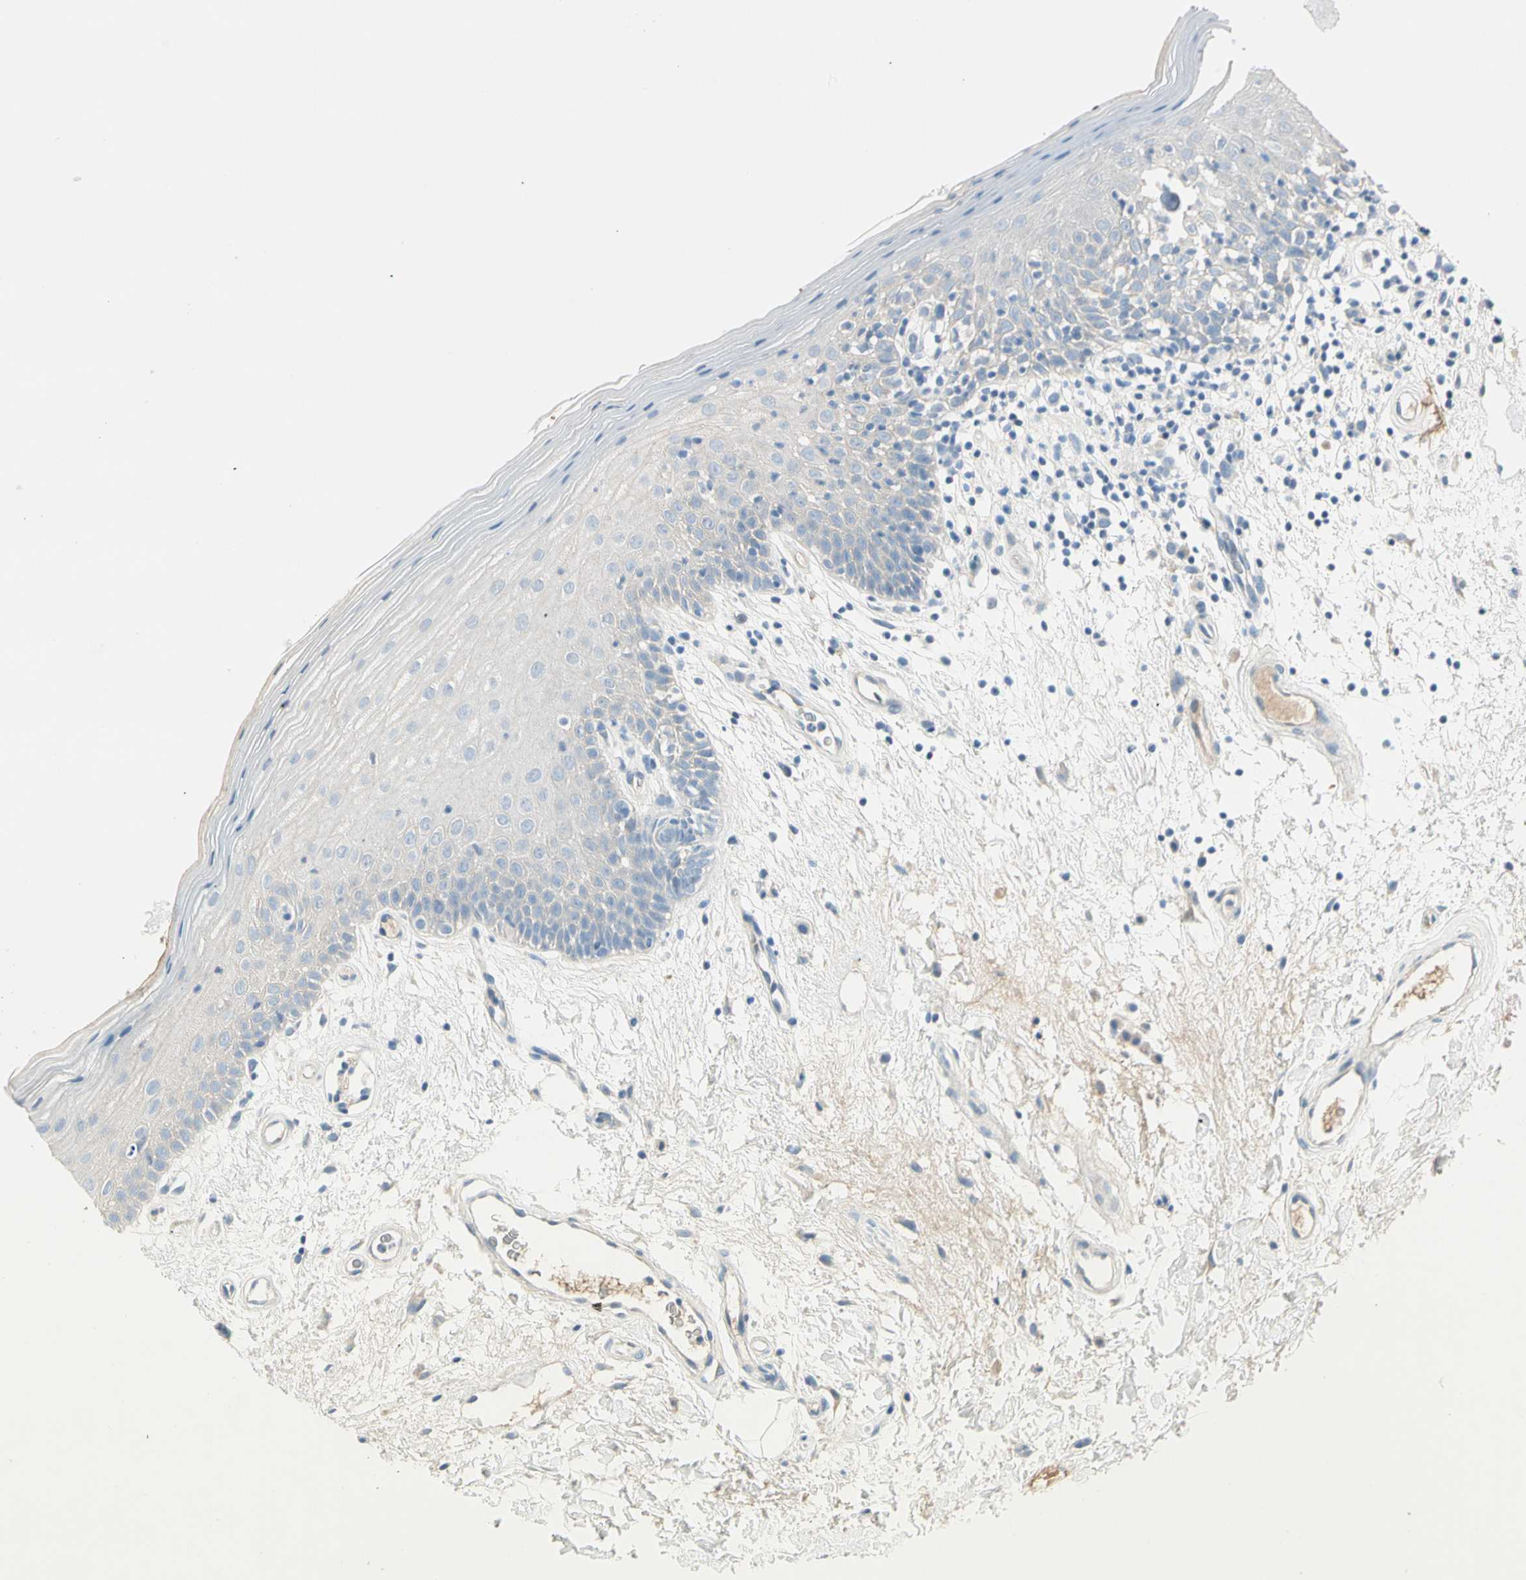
{"staining": {"intensity": "weak", "quantity": "25%-75%", "location": "cytoplasmic/membranous"}, "tissue": "oral mucosa", "cell_type": "Squamous epithelial cells", "image_type": "normal", "snomed": [{"axis": "morphology", "description": "Normal tissue, NOS"}, {"axis": "morphology", "description": "Squamous cell carcinoma, NOS"}, {"axis": "topography", "description": "Skeletal muscle"}, {"axis": "topography", "description": "Oral tissue"}, {"axis": "topography", "description": "Head-Neck"}], "caption": "Protein staining reveals weak cytoplasmic/membranous positivity in about 25%-75% of squamous epithelial cells in normal oral mucosa.", "gene": "SERPIND1", "patient": {"sex": "male", "age": 71}}